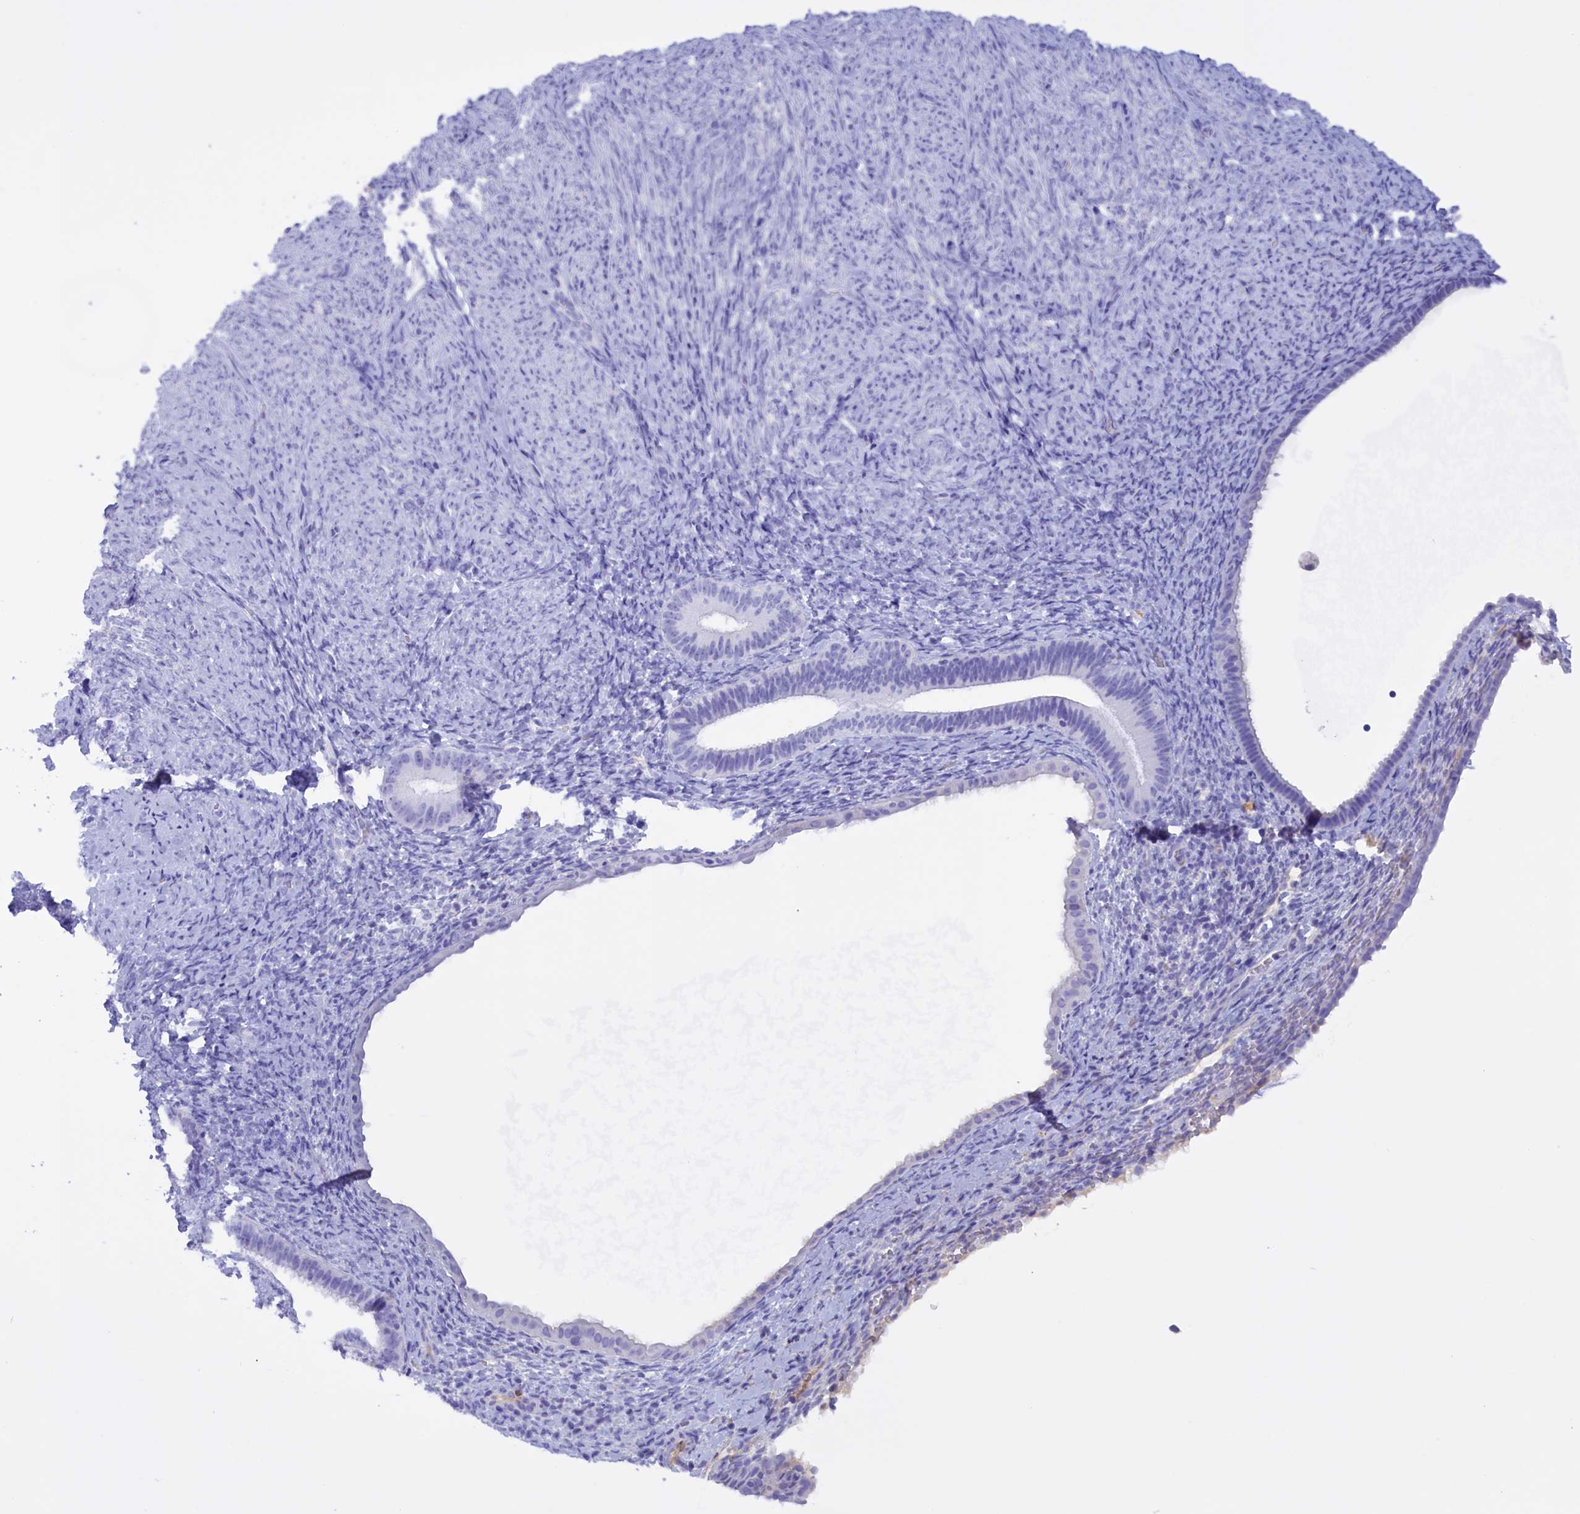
{"staining": {"intensity": "negative", "quantity": "none", "location": "none"}, "tissue": "endometrium", "cell_type": "Cells in endometrial stroma", "image_type": "normal", "snomed": [{"axis": "morphology", "description": "Normal tissue, NOS"}, {"axis": "topography", "description": "Endometrium"}], "caption": "Cells in endometrial stroma are negative for protein expression in benign human endometrium. The staining was performed using DAB (3,3'-diaminobenzidine) to visualize the protein expression in brown, while the nuclei were stained in blue with hematoxylin (Magnification: 20x).", "gene": "PROK2", "patient": {"sex": "female", "age": 65}}